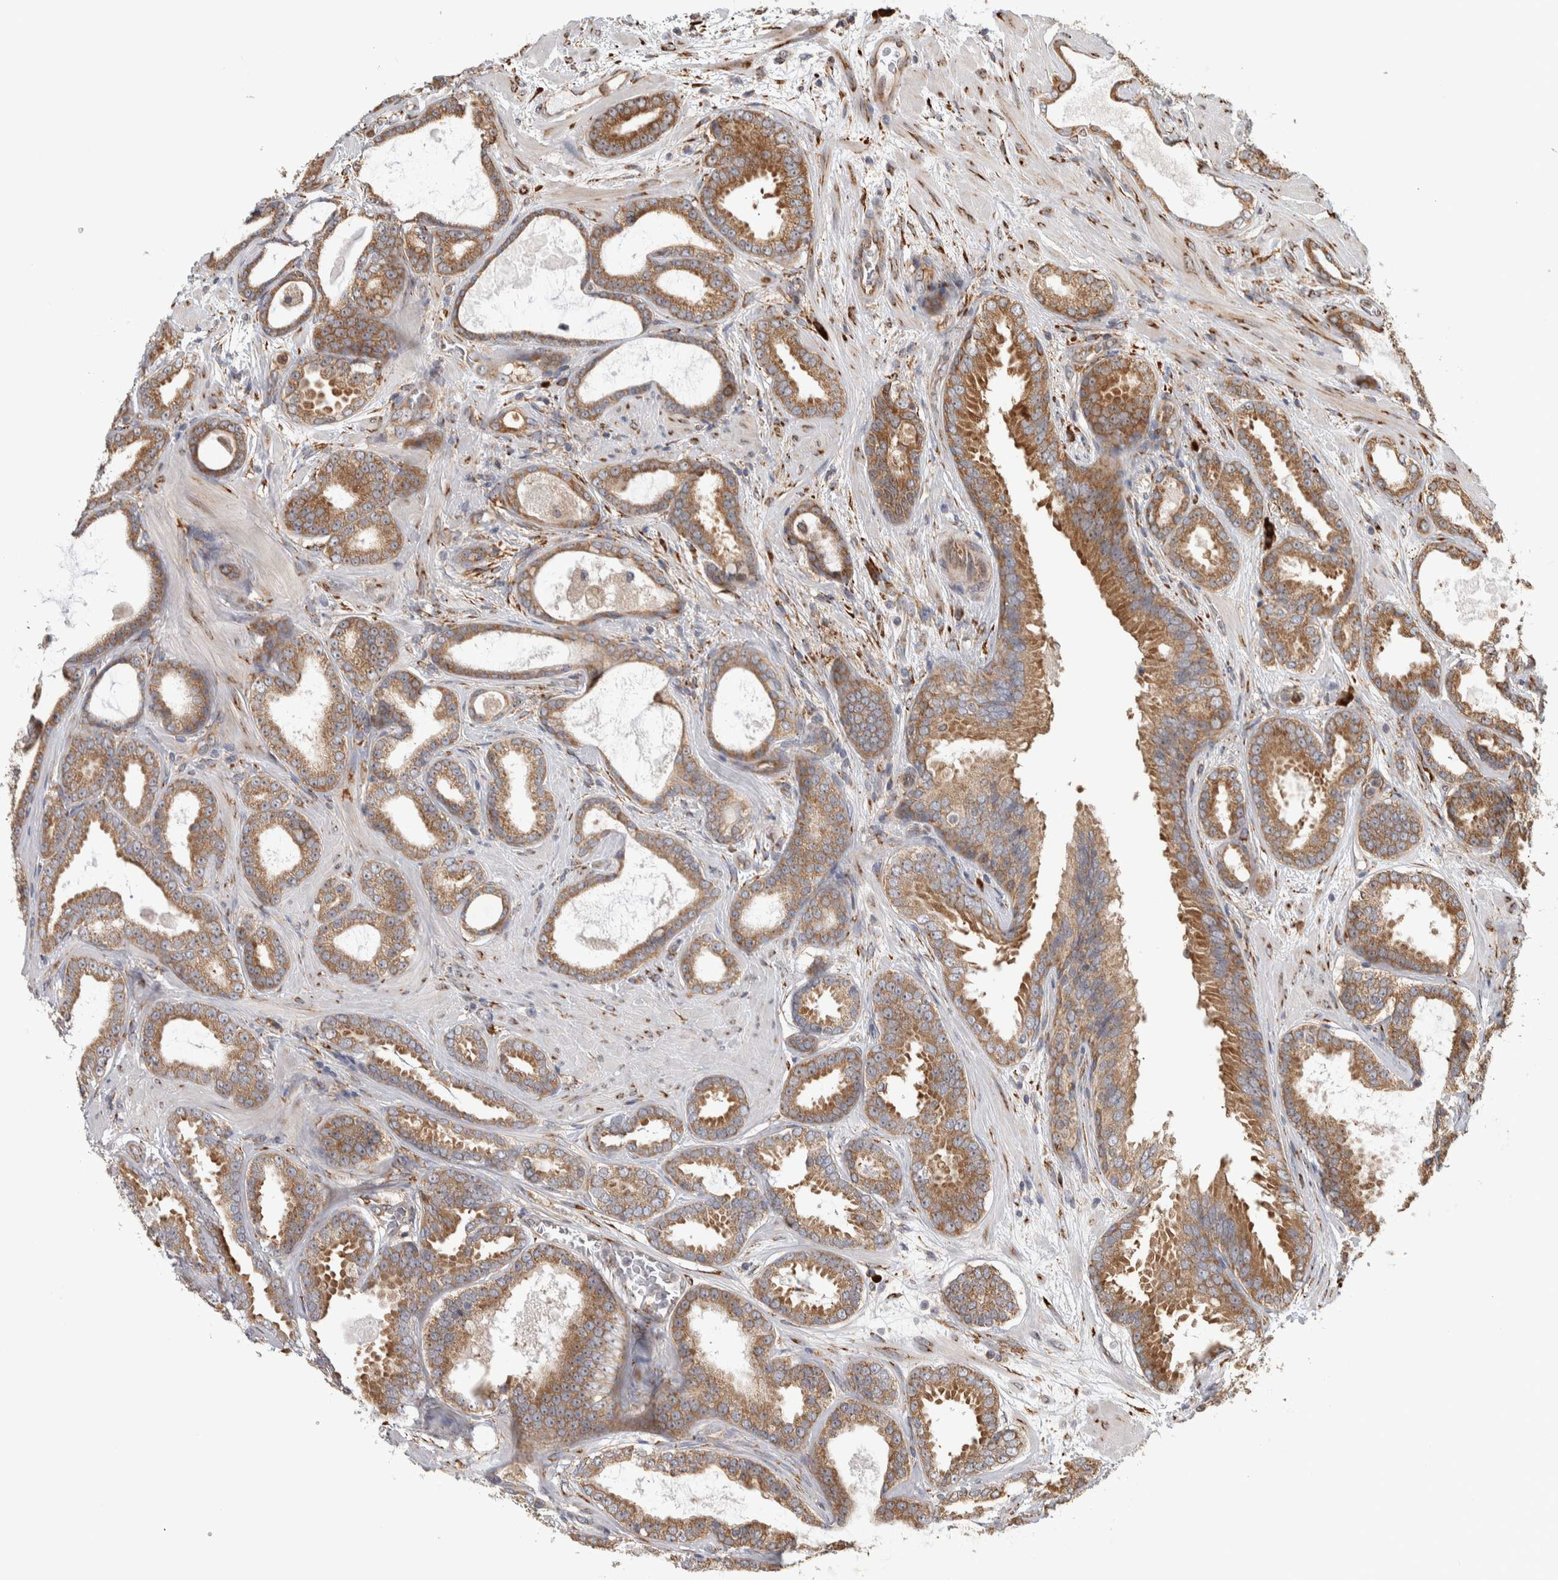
{"staining": {"intensity": "moderate", "quantity": ">75%", "location": "cytoplasmic/membranous"}, "tissue": "prostate cancer", "cell_type": "Tumor cells", "image_type": "cancer", "snomed": [{"axis": "morphology", "description": "Adenocarcinoma, High grade"}, {"axis": "topography", "description": "Prostate"}], "caption": "Immunohistochemical staining of human prostate cancer (high-grade adenocarcinoma) reveals medium levels of moderate cytoplasmic/membranous positivity in approximately >75% of tumor cells. The staining was performed using DAB (3,3'-diaminobenzidine) to visualize the protein expression in brown, while the nuclei were stained in blue with hematoxylin (Magnification: 20x).", "gene": "EIF3H", "patient": {"sex": "male", "age": 60}}